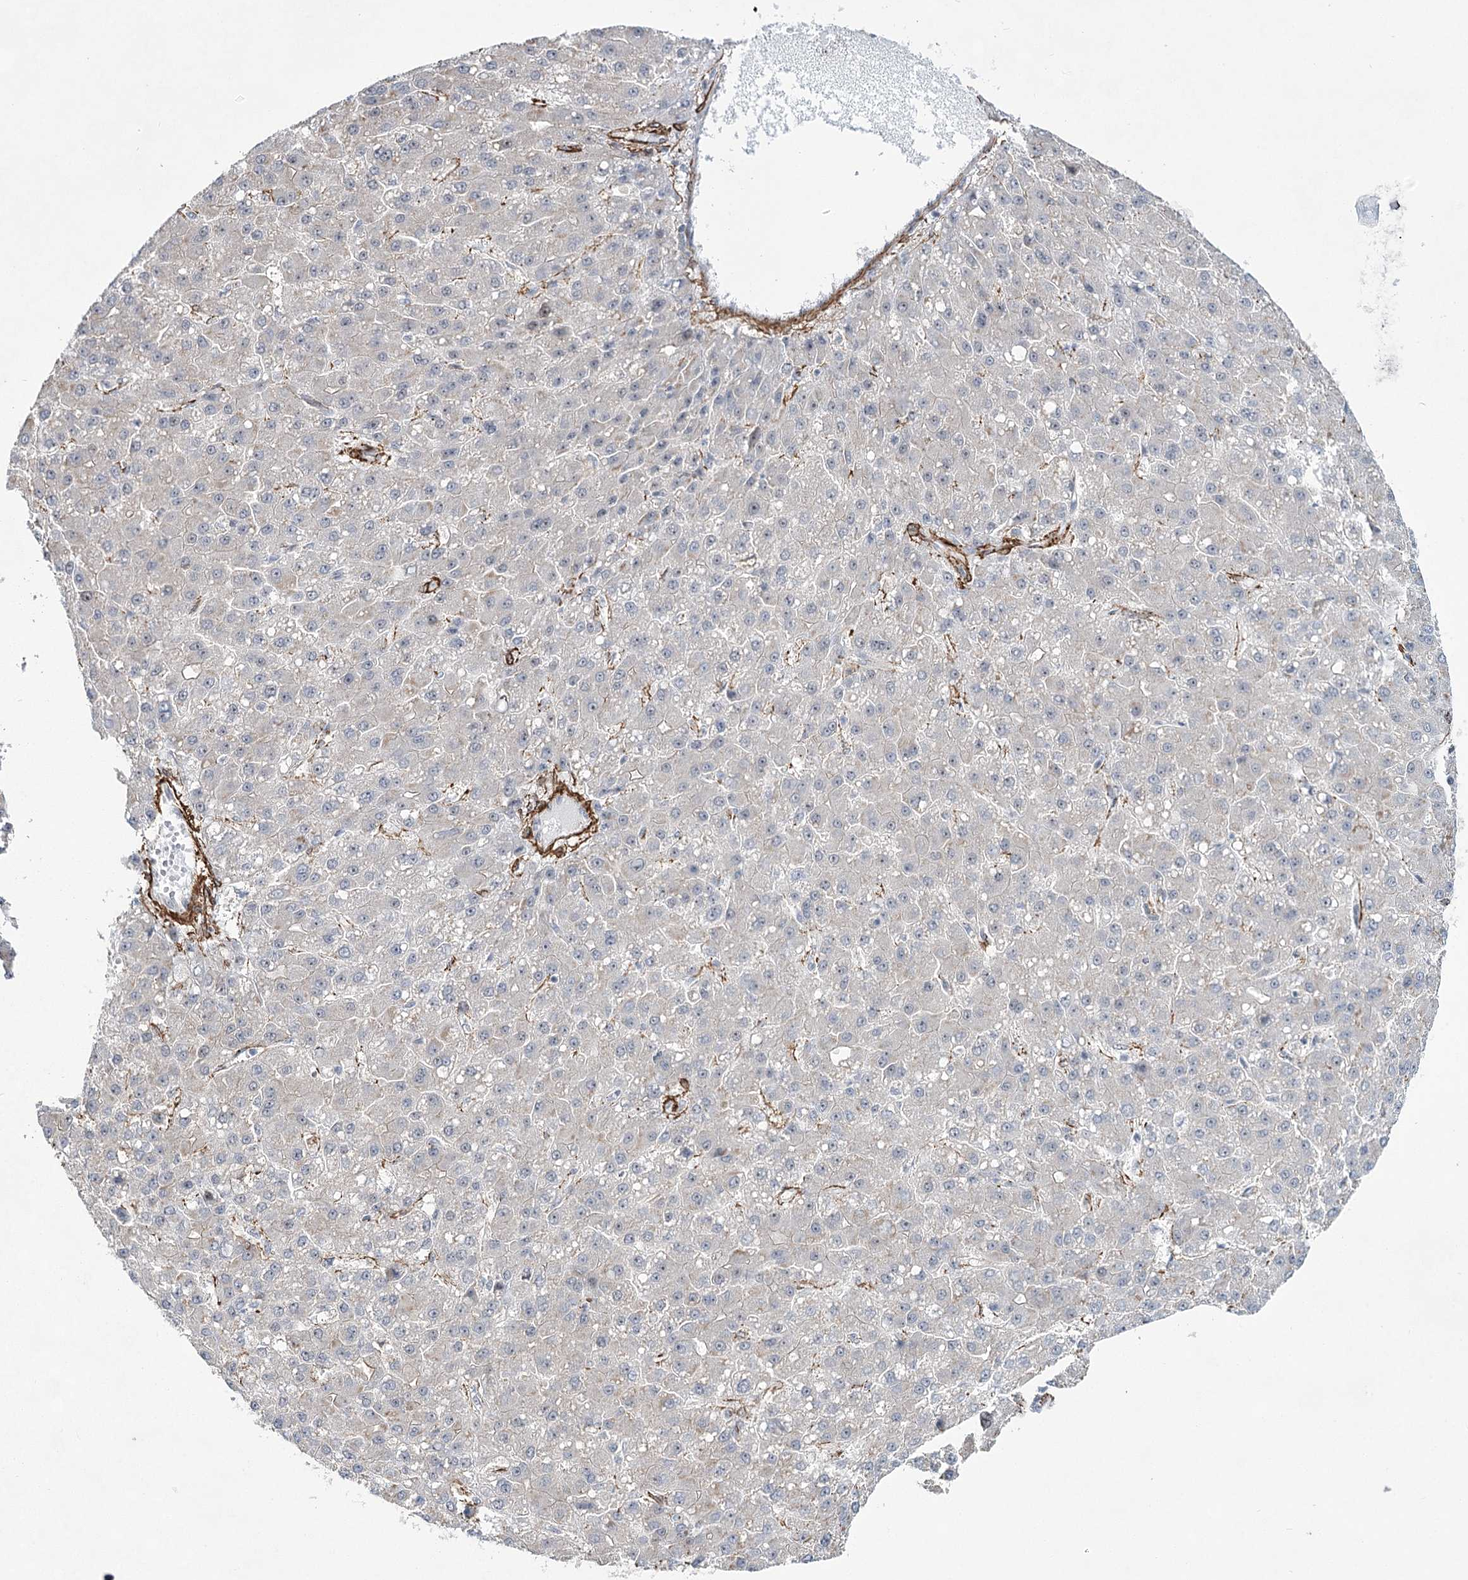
{"staining": {"intensity": "negative", "quantity": "none", "location": "none"}, "tissue": "liver cancer", "cell_type": "Tumor cells", "image_type": "cancer", "snomed": [{"axis": "morphology", "description": "Carcinoma, Hepatocellular, NOS"}, {"axis": "topography", "description": "Liver"}], "caption": "The micrograph shows no staining of tumor cells in hepatocellular carcinoma (liver).", "gene": "CWF19L1", "patient": {"sex": "male", "age": 67}}